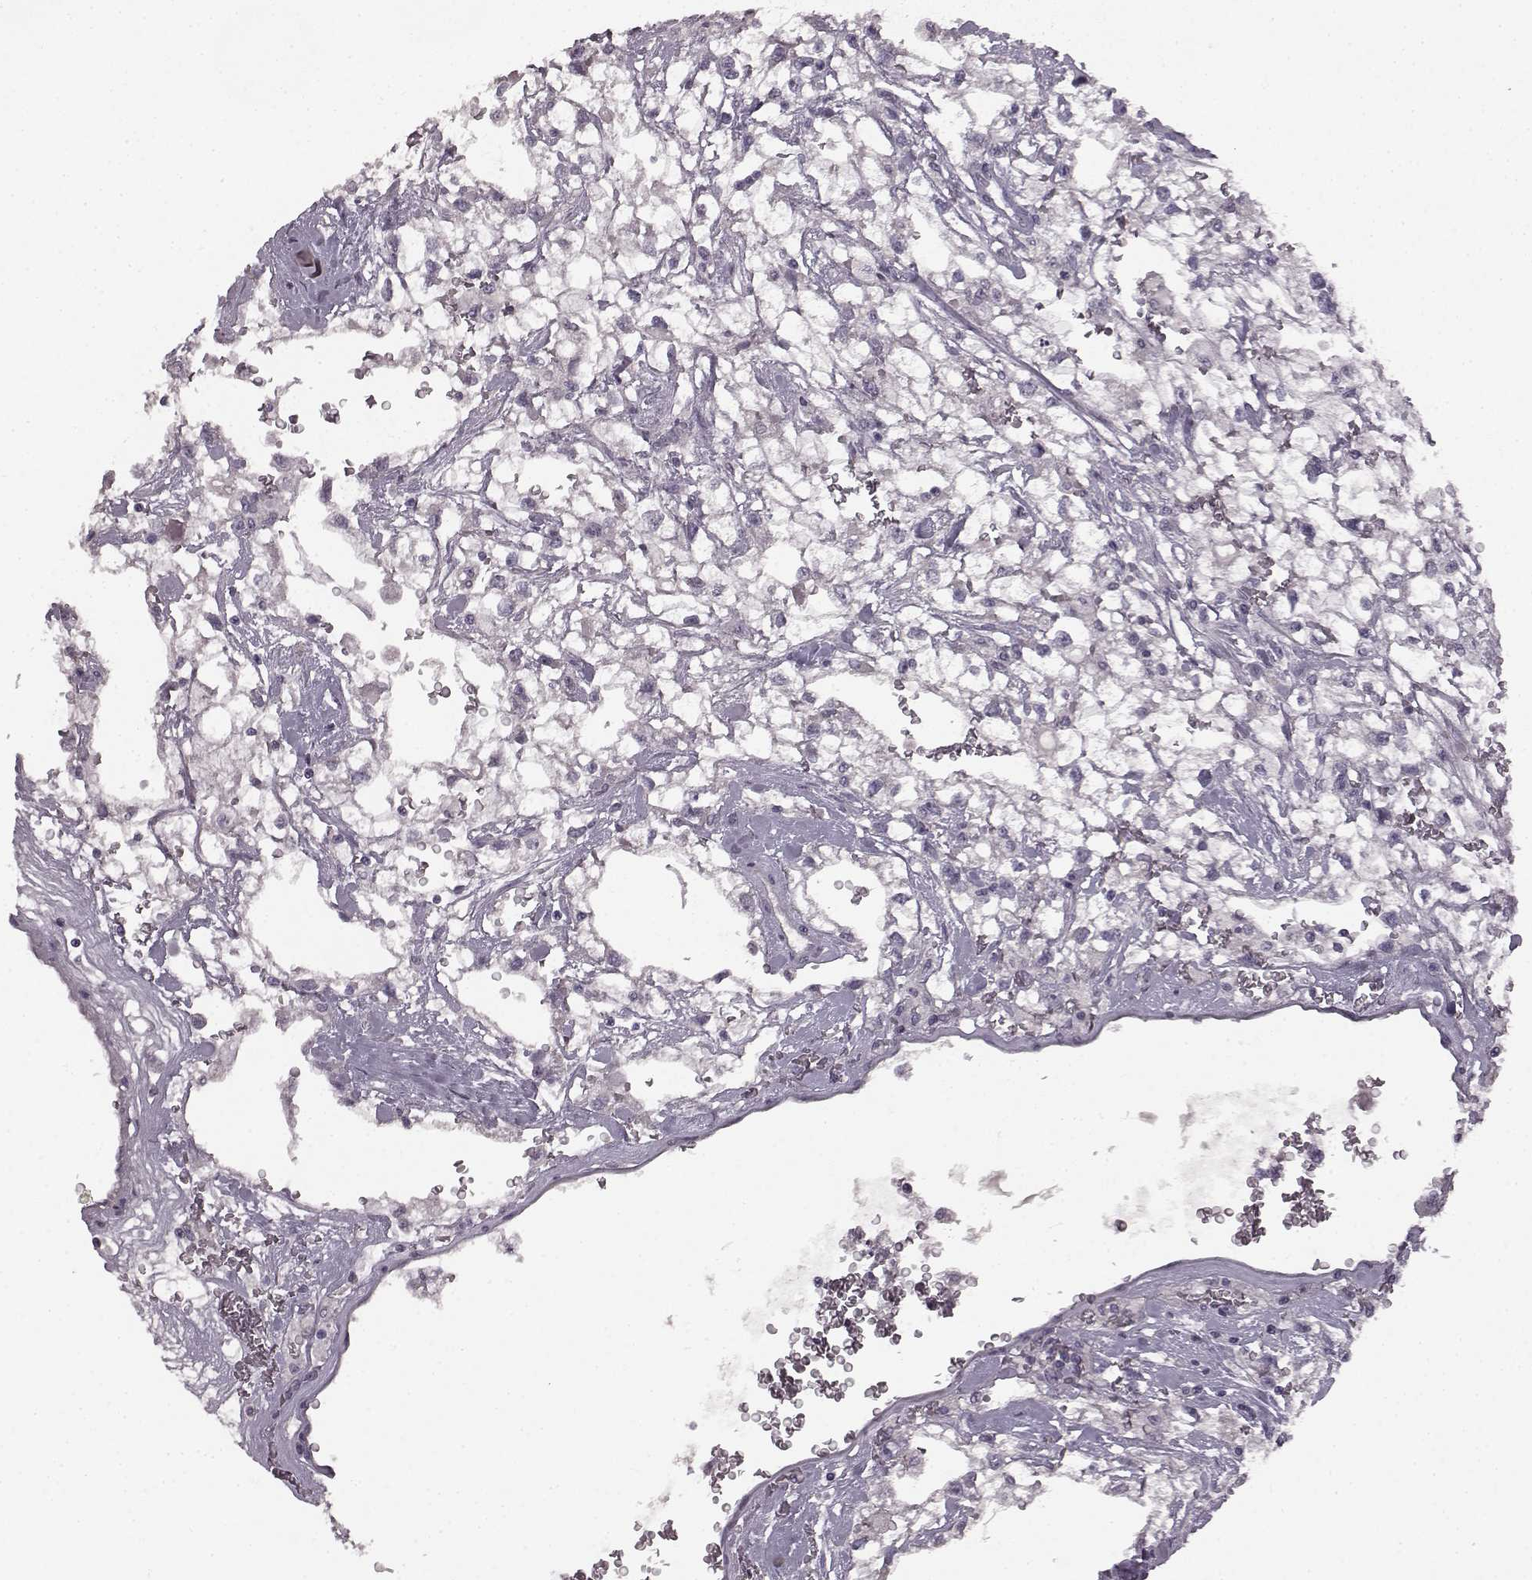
{"staining": {"intensity": "negative", "quantity": "none", "location": "none"}, "tissue": "renal cancer", "cell_type": "Tumor cells", "image_type": "cancer", "snomed": [{"axis": "morphology", "description": "Adenocarcinoma, NOS"}, {"axis": "topography", "description": "Kidney"}], "caption": "Image shows no significant protein expression in tumor cells of renal adenocarcinoma. (DAB immunohistochemistry (IHC) with hematoxylin counter stain).", "gene": "LHB", "patient": {"sex": "male", "age": 59}}